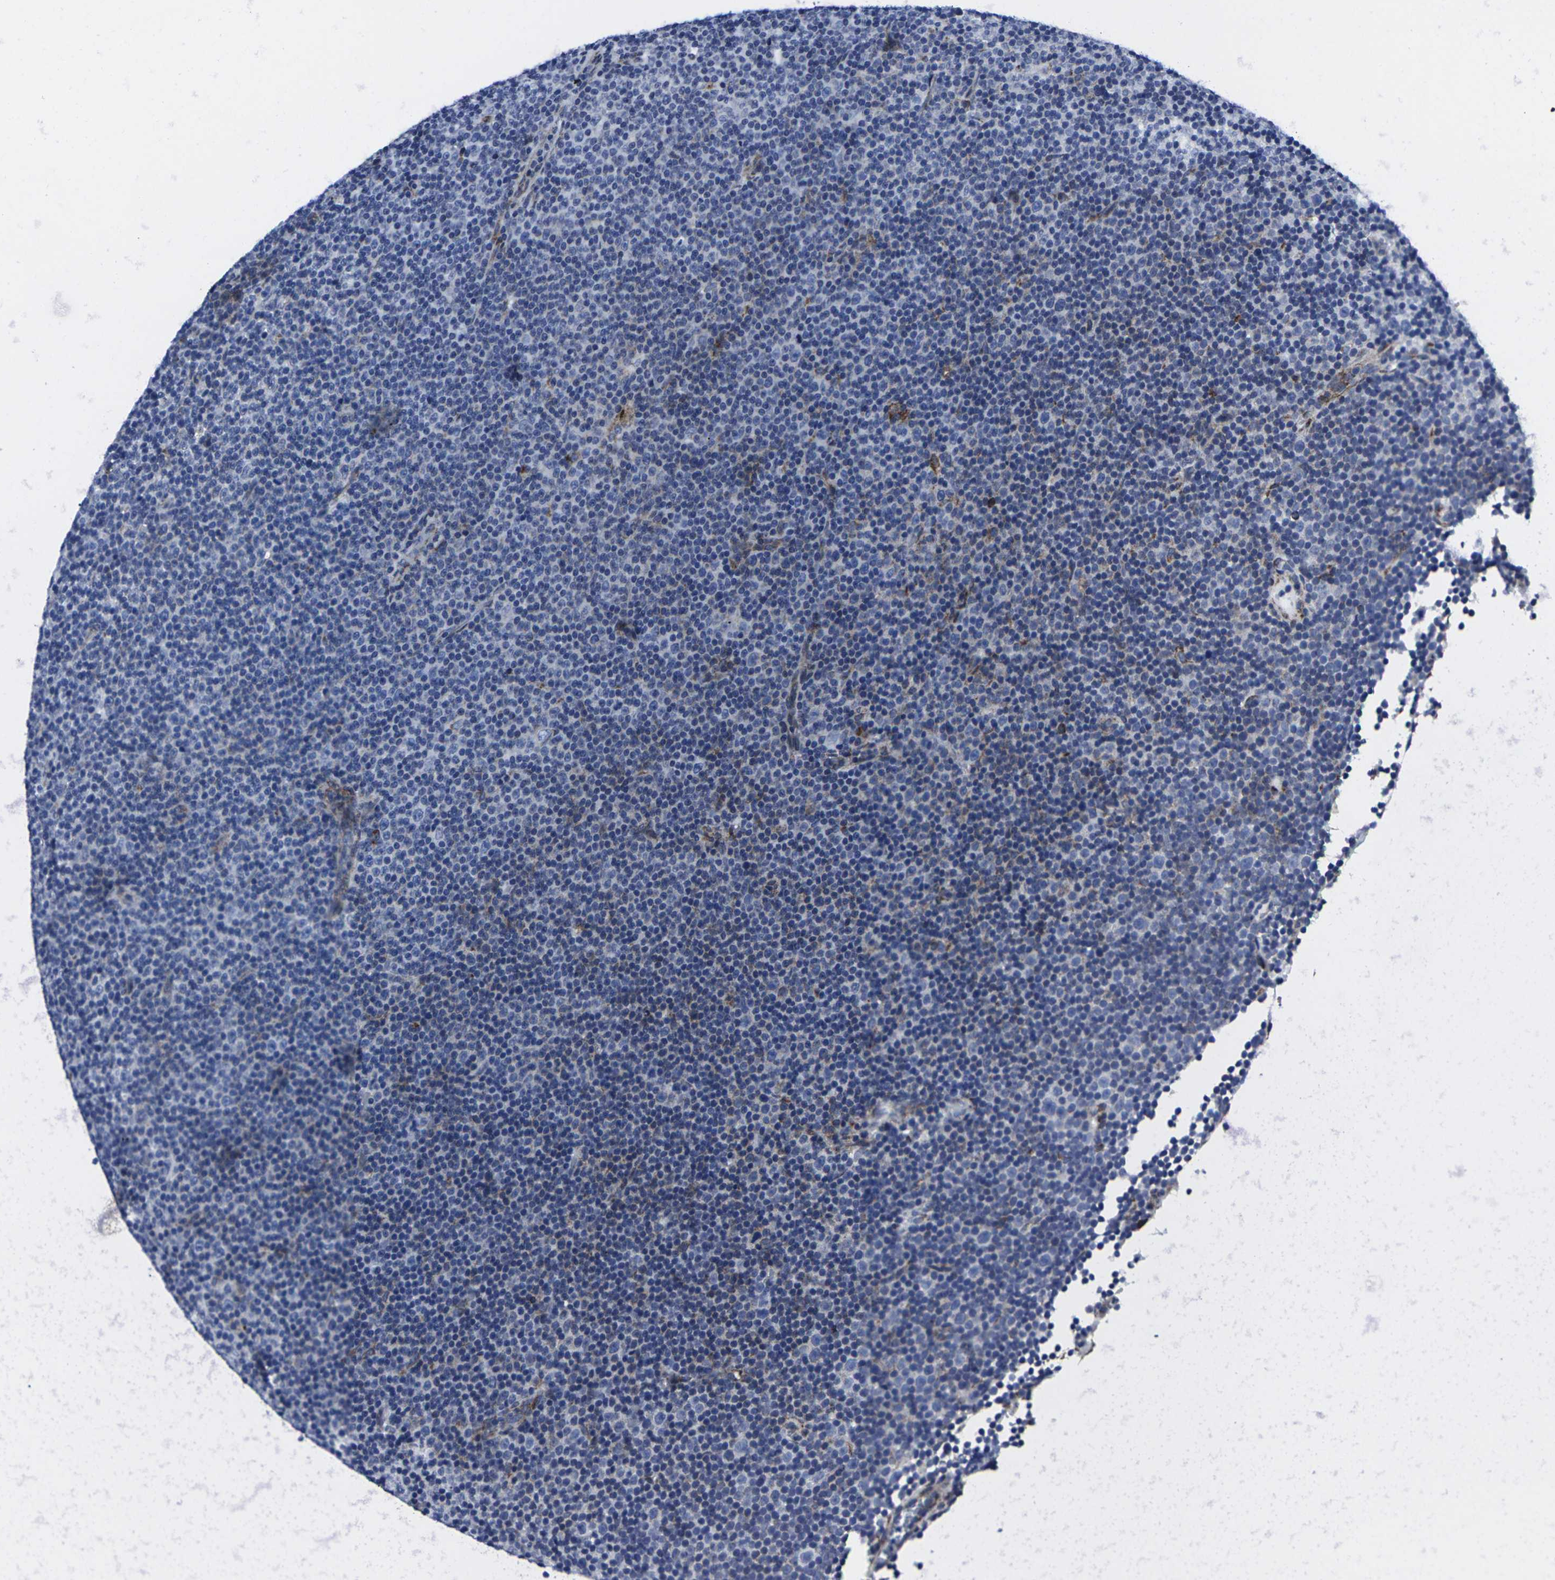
{"staining": {"intensity": "weak", "quantity": "25%-75%", "location": "cytoplasmic/membranous"}, "tissue": "lymphoma", "cell_type": "Tumor cells", "image_type": "cancer", "snomed": [{"axis": "morphology", "description": "Malignant lymphoma, non-Hodgkin's type, Low grade"}, {"axis": "topography", "description": "Lymph node"}], "caption": "A micrograph showing weak cytoplasmic/membranous staining in about 25%-75% of tumor cells in low-grade malignant lymphoma, non-Hodgkin's type, as visualized by brown immunohistochemical staining.", "gene": "RPN1", "patient": {"sex": "female", "age": 67}}